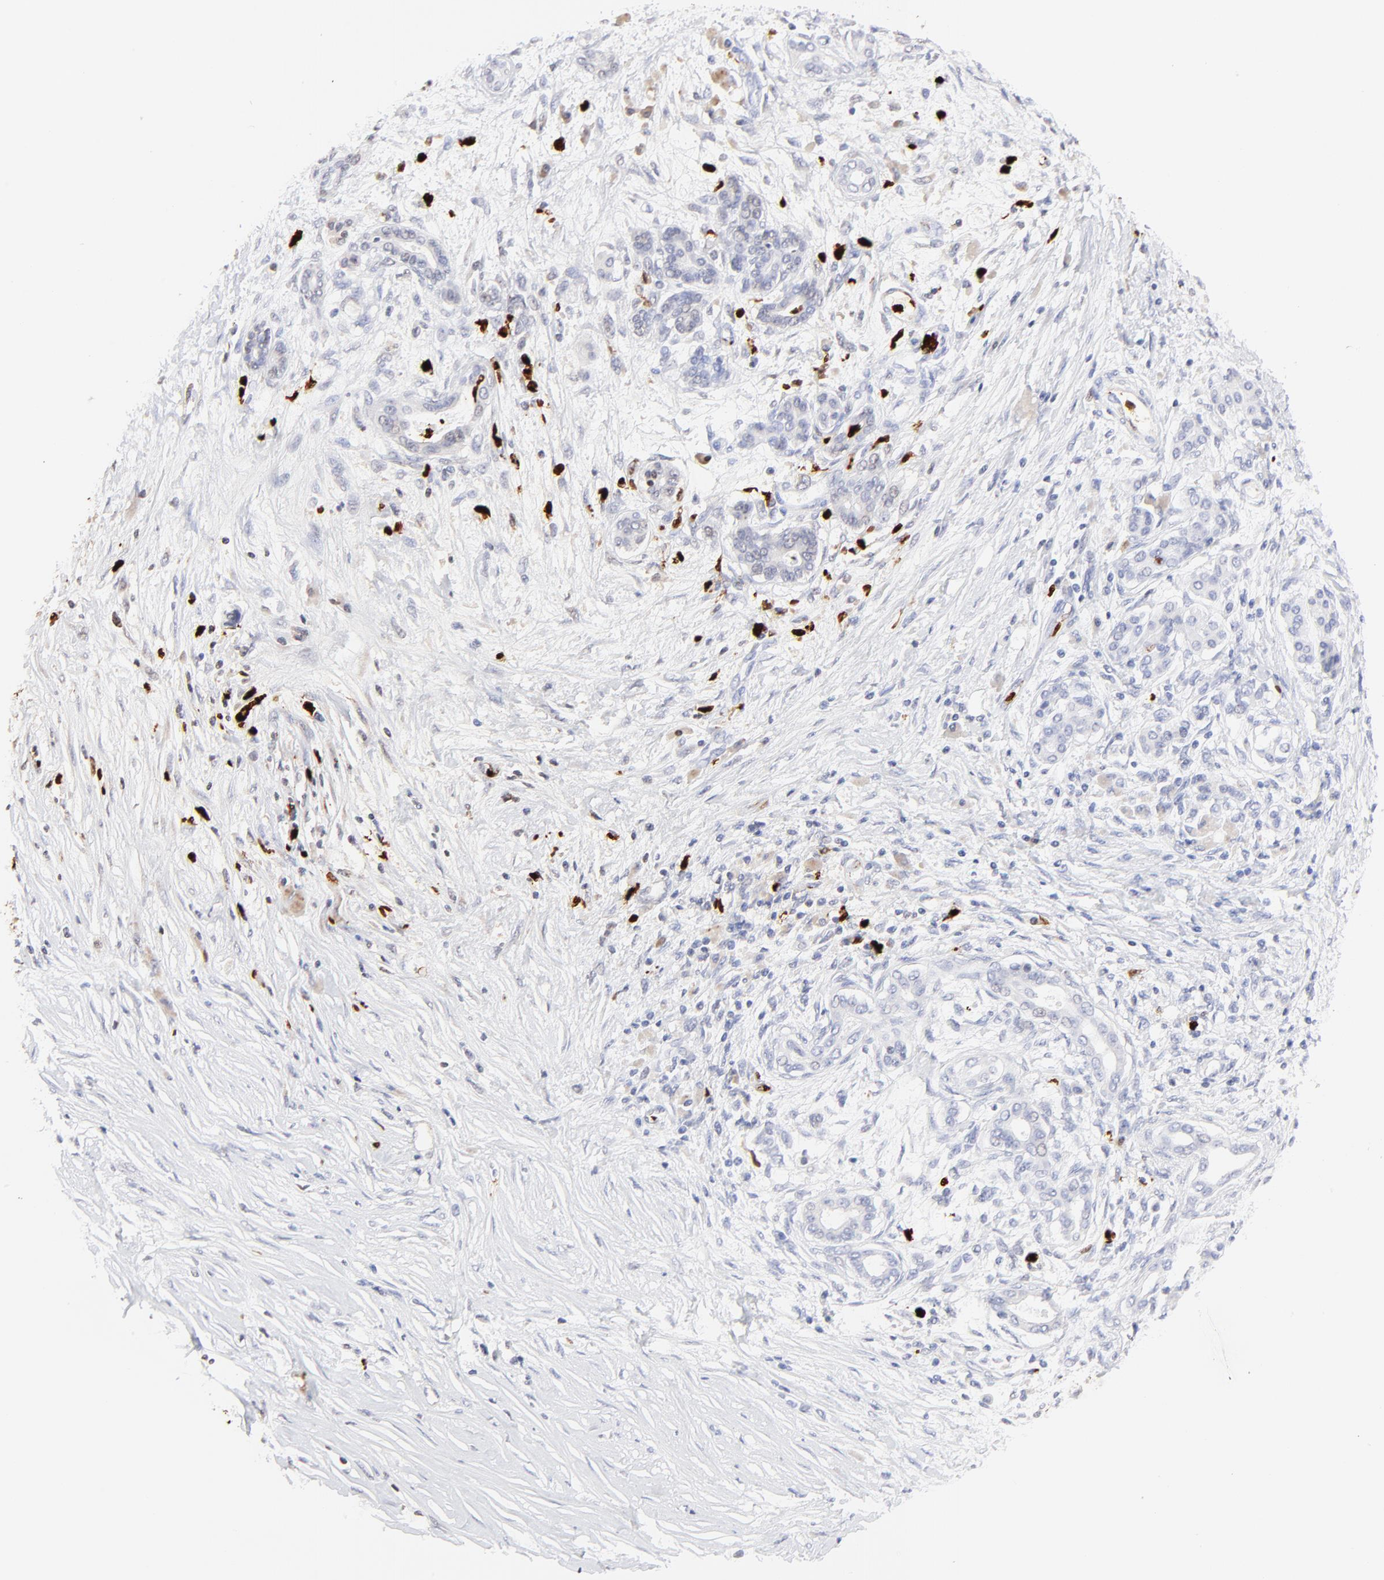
{"staining": {"intensity": "negative", "quantity": "none", "location": "none"}, "tissue": "pancreatic cancer", "cell_type": "Tumor cells", "image_type": "cancer", "snomed": [{"axis": "morphology", "description": "Adenocarcinoma, NOS"}, {"axis": "topography", "description": "Pancreas"}], "caption": "DAB immunohistochemical staining of human pancreatic adenocarcinoma shows no significant staining in tumor cells. Brightfield microscopy of IHC stained with DAB (brown) and hematoxylin (blue), captured at high magnification.", "gene": "S100A12", "patient": {"sex": "female", "age": 59}}